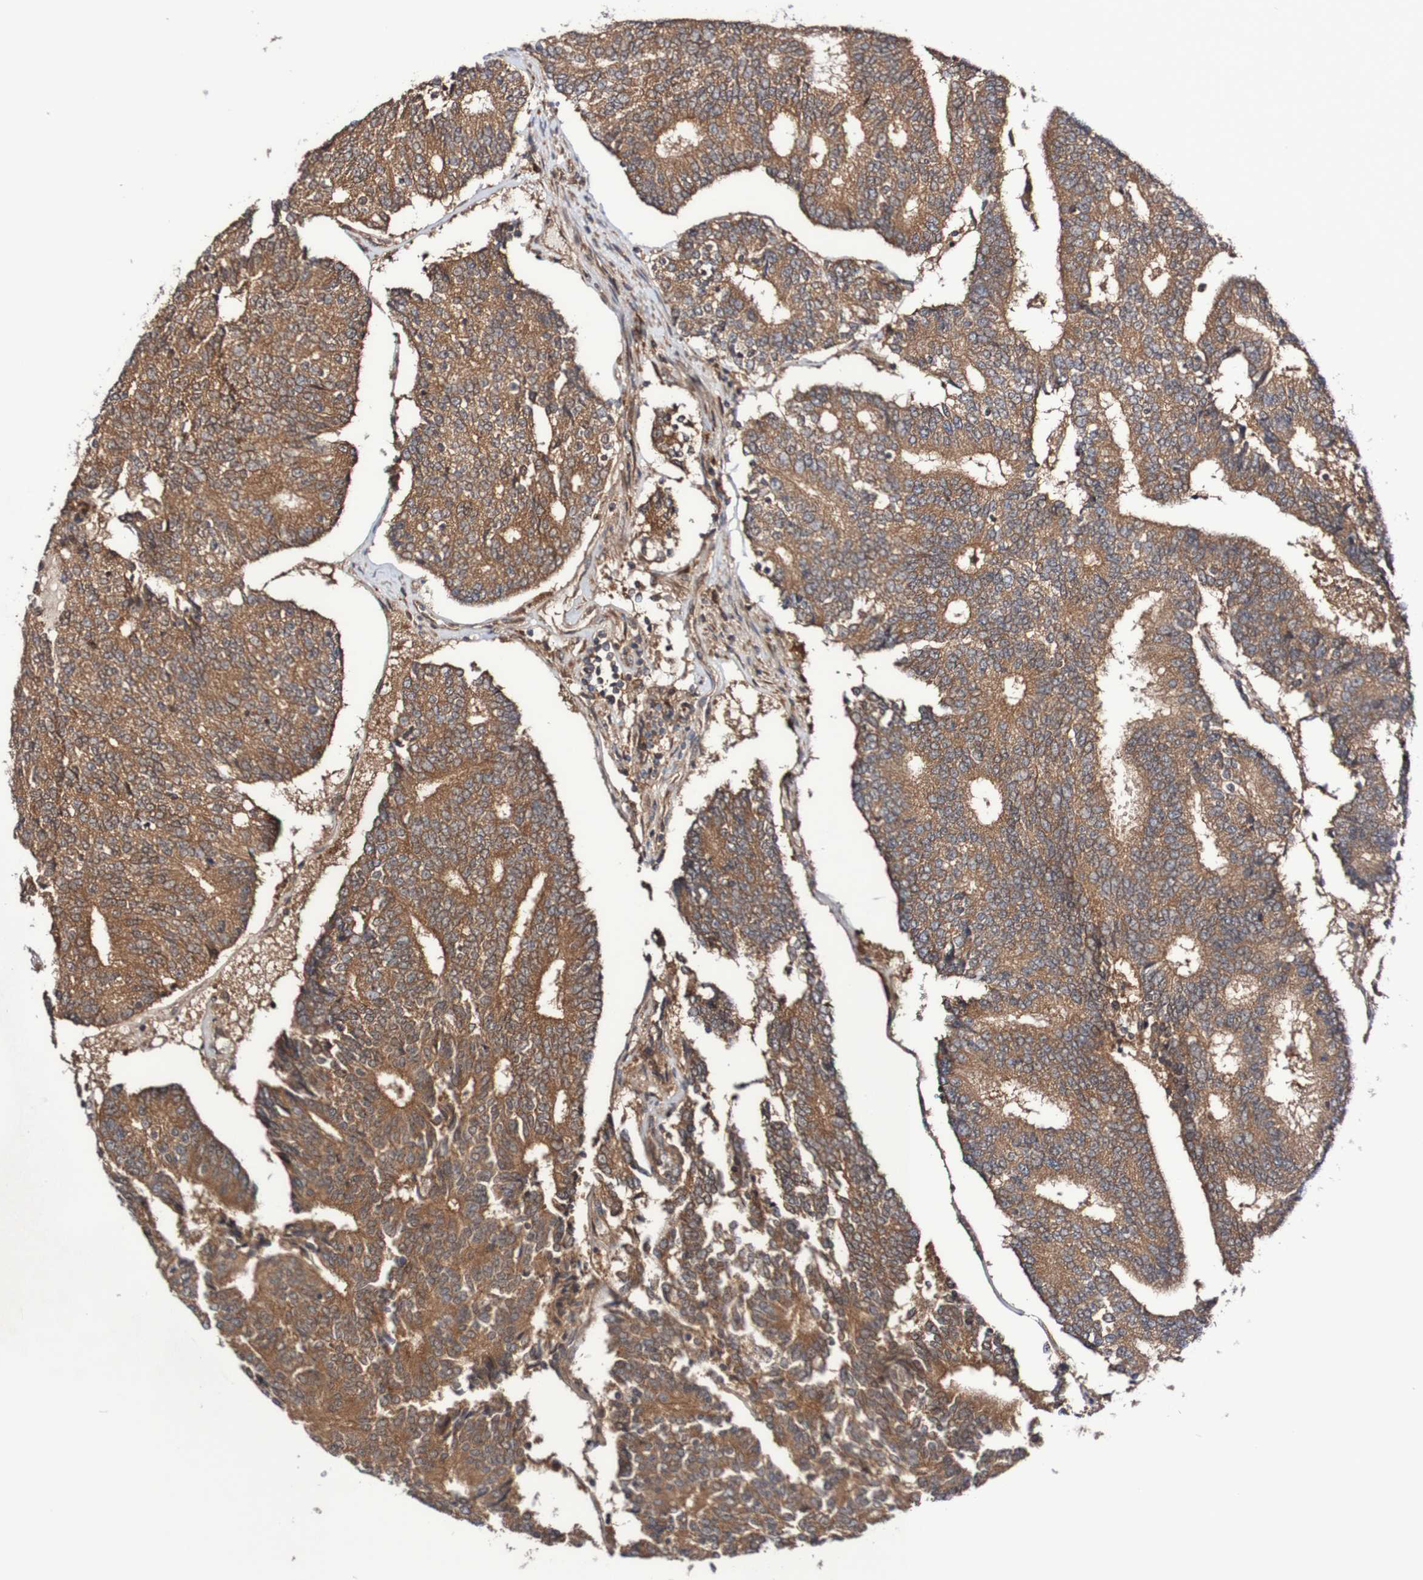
{"staining": {"intensity": "moderate", "quantity": ">75%", "location": "cytoplasmic/membranous"}, "tissue": "prostate cancer", "cell_type": "Tumor cells", "image_type": "cancer", "snomed": [{"axis": "morphology", "description": "Normal tissue, NOS"}, {"axis": "morphology", "description": "Adenocarcinoma, High grade"}, {"axis": "topography", "description": "Prostate"}, {"axis": "topography", "description": "Seminal veicle"}], "caption": "This image shows IHC staining of high-grade adenocarcinoma (prostate), with medium moderate cytoplasmic/membranous expression in about >75% of tumor cells.", "gene": "PHPT1", "patient": {"sex": "male", "age": 55}}